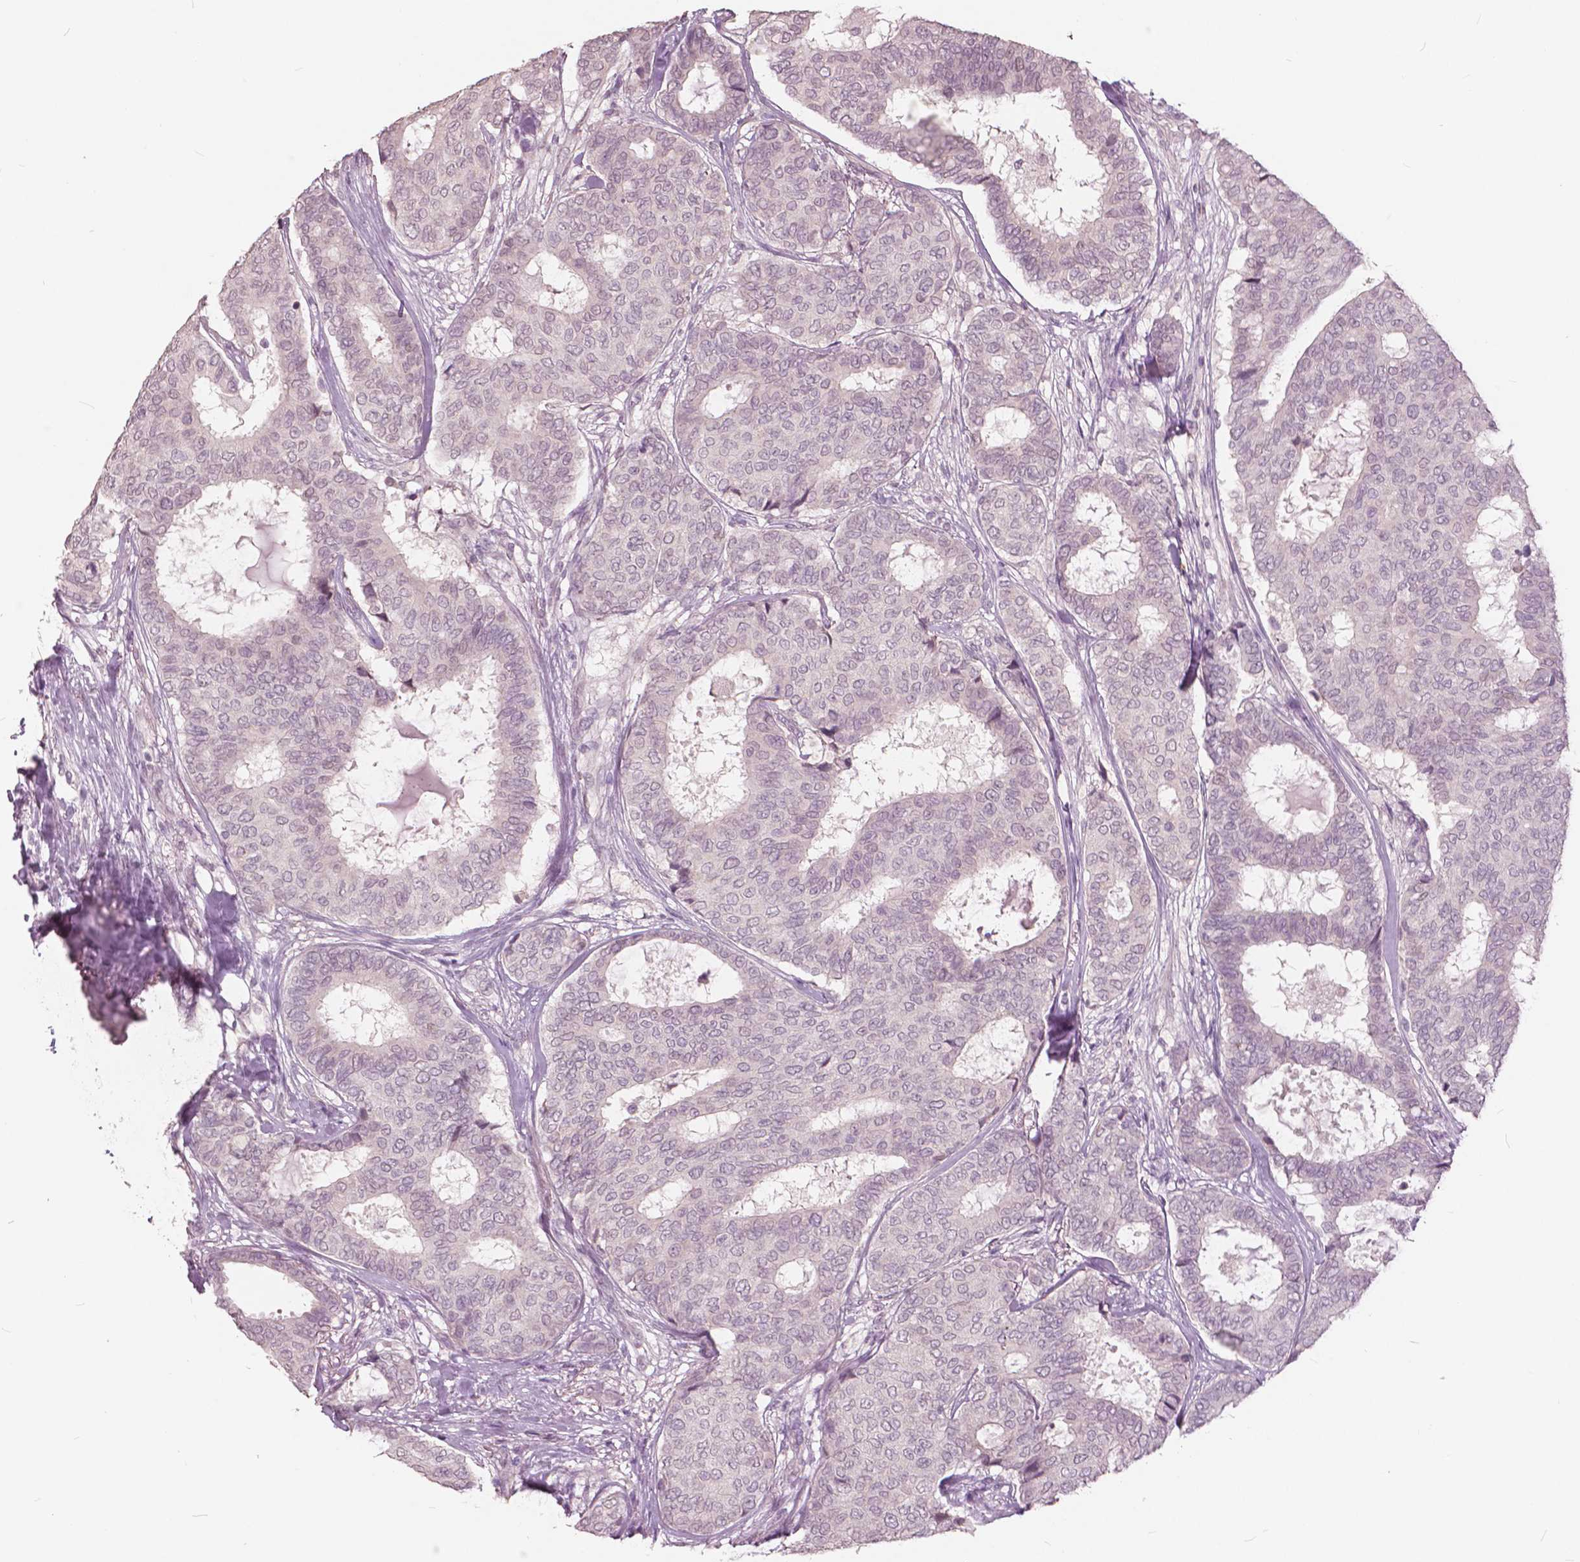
{"staining": {"intensity": "negative", "quantity": "none", "location": "none"}, "tissue": "breast cancer", "cell_type": "Tumor cells", "image_type": "cancer", "snomed": [{"axis": "morphology", "description": "Duct carcinoma"}, {"axis": "topography", "description": "Breast"}], "caption": "Human breast cancer (intraductal carcinoma) stained for a protein using immunohistochemistry (IHC) reveals no staining in tumor cells.", "gene": "NANOG", "patient": {"sex": "female", "age": 75}}